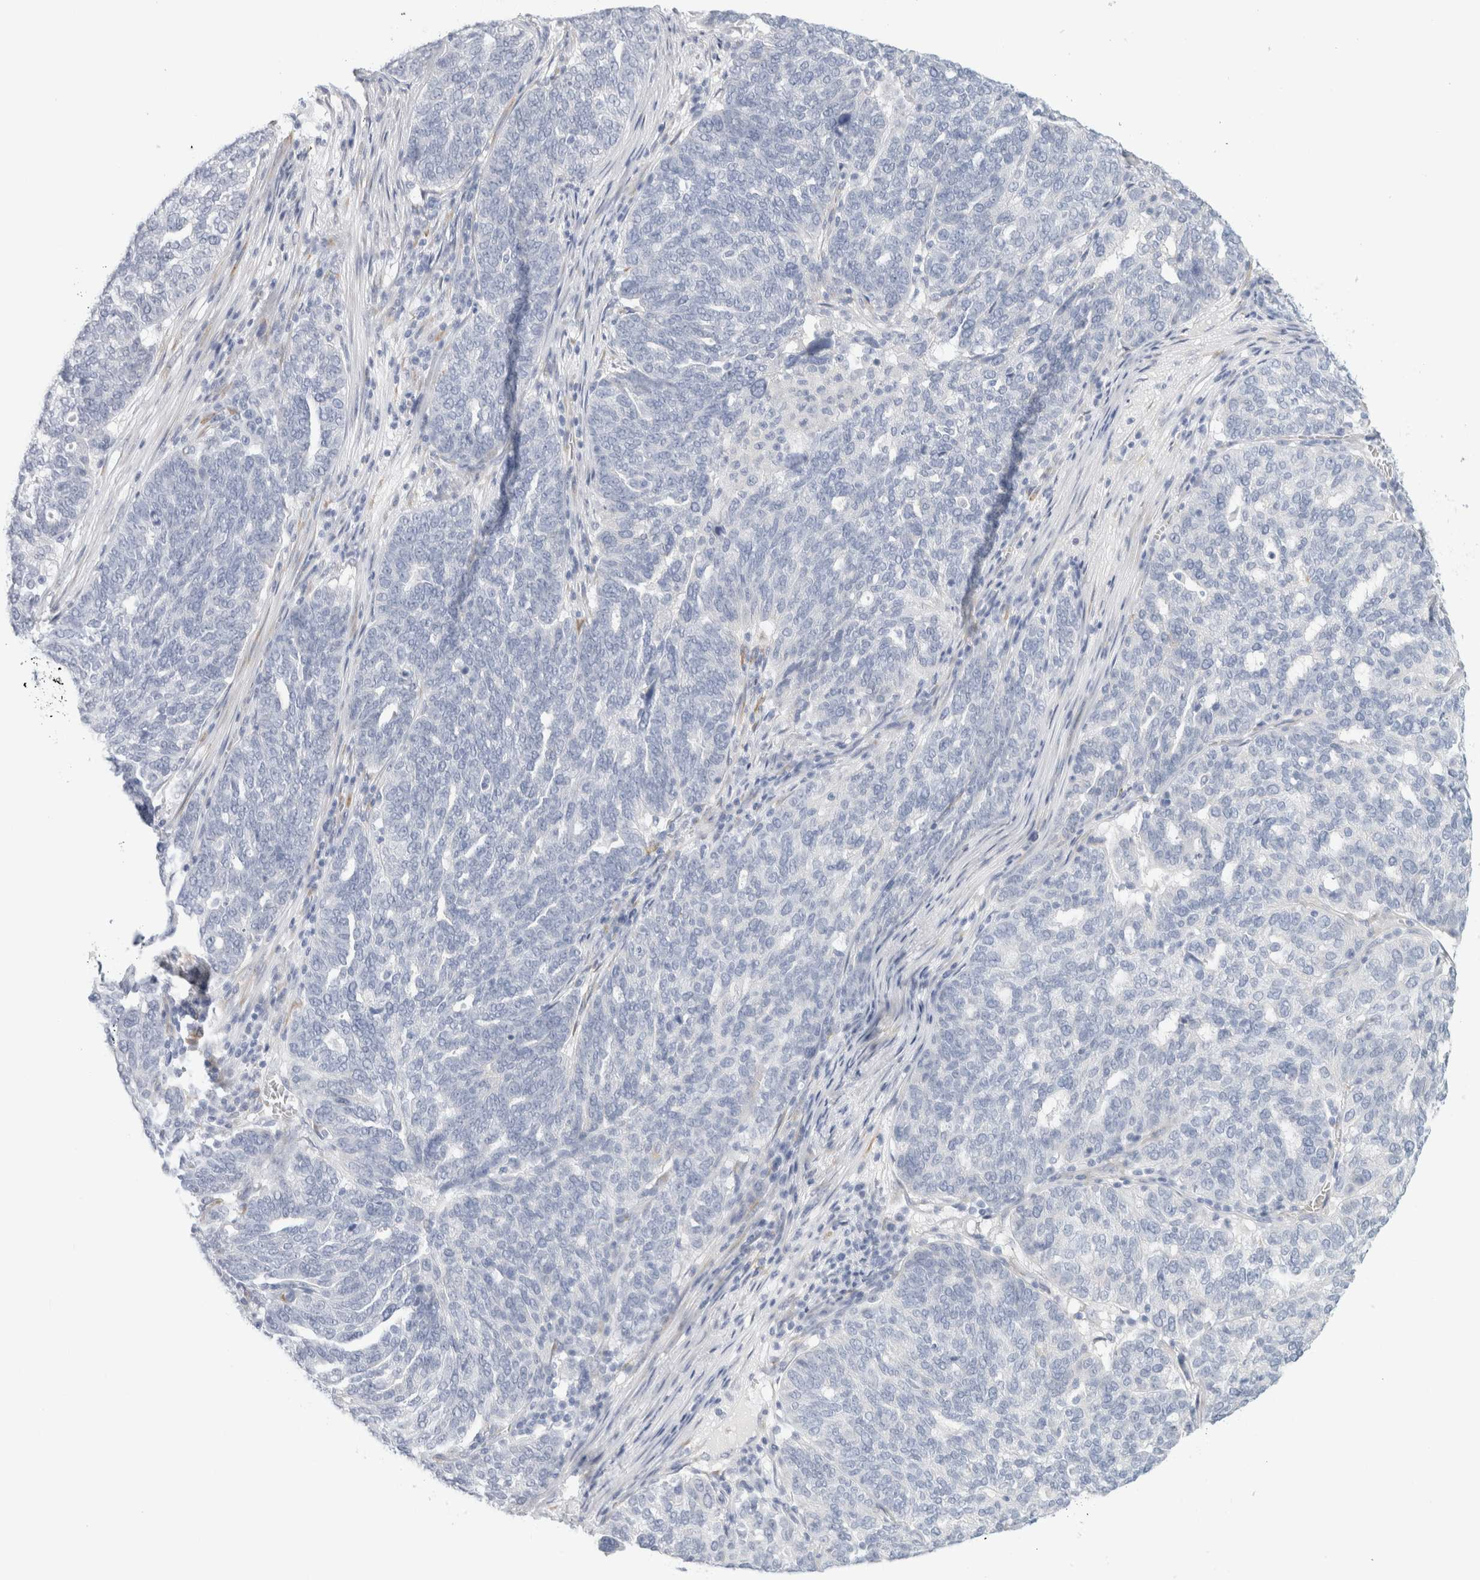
{"staining": {"intensity": "negative", "quantity": "none", "location": "none"}, "tissue": "ovarian cancer", "cell_type": "Tumor cells", "image_type": "cancer", "snomed": [{"axis": "morphology", "description": "Cystadenocarcinoma, serous, NOS"}, {"axis": "topography", "description": "Ovary"}], "caption": "Immunohistochemistry (IHC) histopathology image of neoplastic tissue: ovarian cancer stained with DAB displays no significant protein positivity in tumor cells.", "gene": "RTN4", "patient": {"sex": "female", "age": 59}}